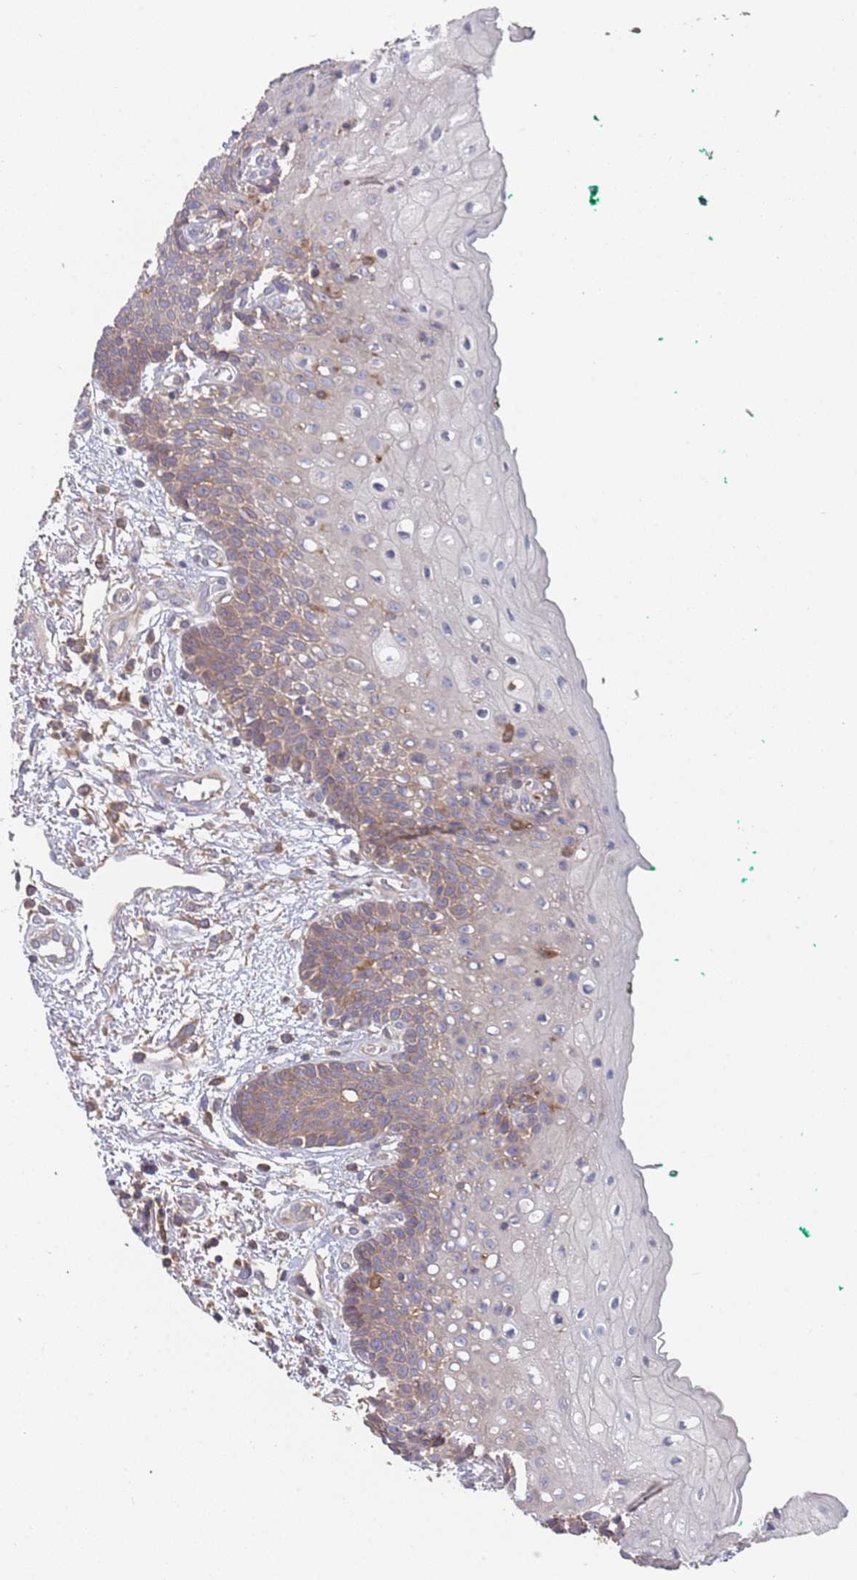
{"staining": {"intensity": "weak", "quantity": "25%-75%", "location": "cytoplasmic/membranous"}, "tissue": "oral mucosa", "cell_type": "Squamous epithelial cells", "image_type": "normal", "snomed": [{"axis": "morphology", "description": "Normal tissue, NOS"}, {"axis": "morphology", "description": "Squamous cell carcinoma, NOS"}, {"axis": "topography", "description": "Oral tissue"}, {"axis": "topography", "description": "Tounge, NOS"}, {"axis": "topography", "description": "Head-Neck"}], "caption": "Protein expression analysis of benign oral mucosa demonstrates weak cytoplasmic/membranous staining in approximately 25%-75% of squamous epithelial cells.", "gene": "GDI1", "patient": {"sex": "male", "age": 79}}